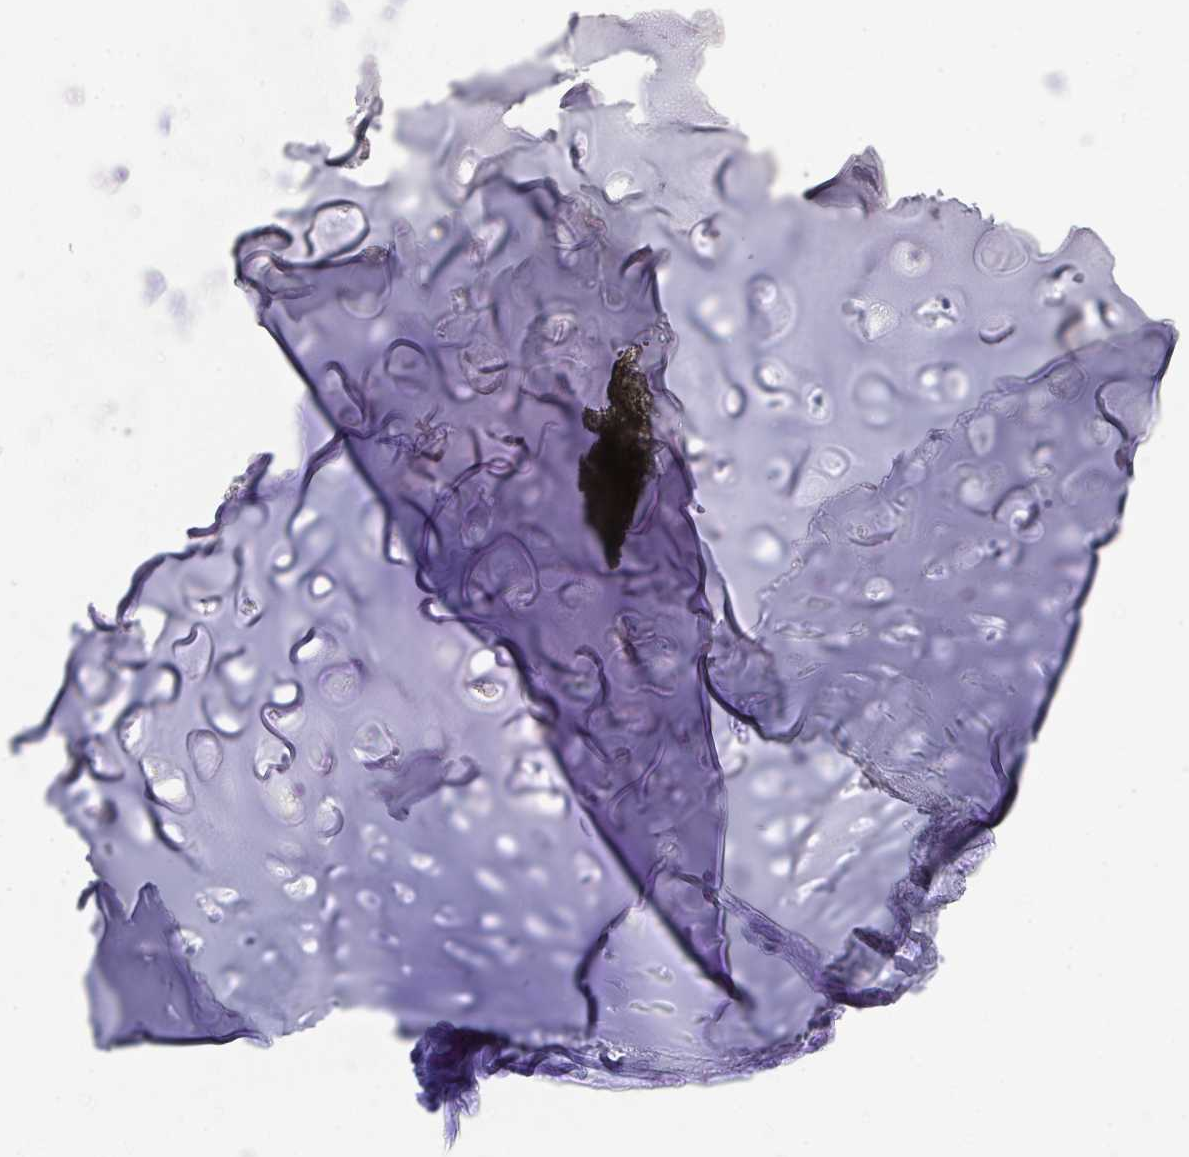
{"staining": {"intensity": "negative", "quantity": "none", "location": "none"}, "tissue": "soft tissue", "cell_type": "Chondrocytes", "image_type": "normal", "snomed": [{"axis": "morphology", "description": "Normal tissue, NOS"}, {"axis": "topography", "description": "Cartilage tissue"}, {"axis": "topography", "description": "Bronchus"}, {"axis": "topography", "description": "Peripheral nerve tissue"}], "caption": "DAB immunohistochemical staining of benign soft tissue exhibits no significant staining in chondrocytes. (Brightfield microscopy of DAB (3,3'-diaminobenzidine) immunohistochemistry (IHC) at high magnification).", "gene": "GLB1L2", "patient": {"sex": "female", "age": 59}}